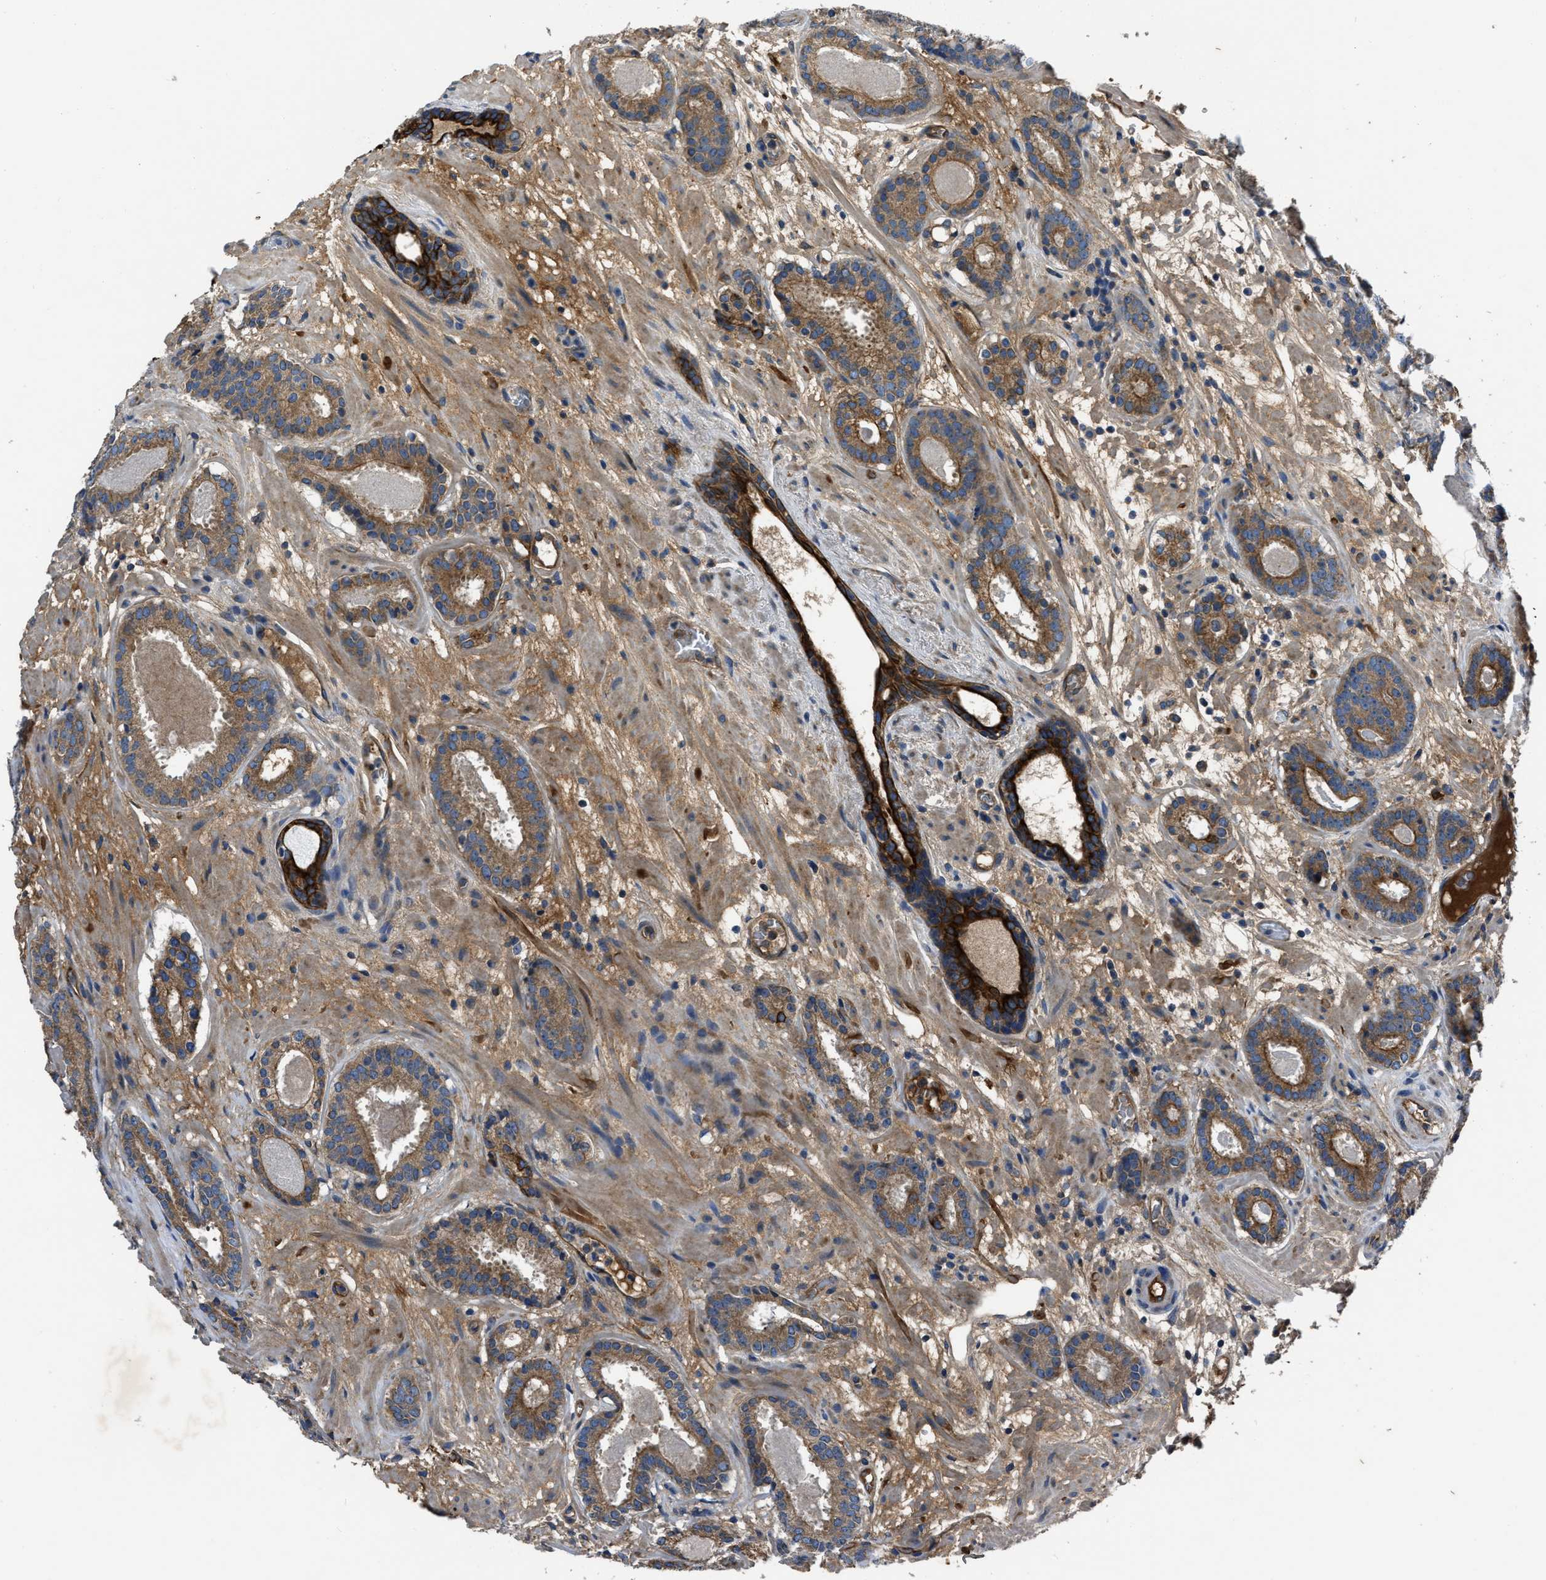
{"staining": {"intensity": "moderate", "quantity": ">75%", "location": "cytoplasmic/membranous"}, "tissue": "prostate cancer", "cell_type": "Tumor cells", "image_type": "cancer", "snomed": [{"axis": "morphology", "description": "Adenocarcinoma, Low grade"}, {"axis": "topography", "description": "Prostate"}], "caption": "Adenocarcinoma (low-grade) (prostate) stained with a brown dye displays moderate cytoplasmic/membranous positive expression in approximately >75% of tumor cells.", "gene": "ERC1", "patient": {"sex": "male", "age": 69}}